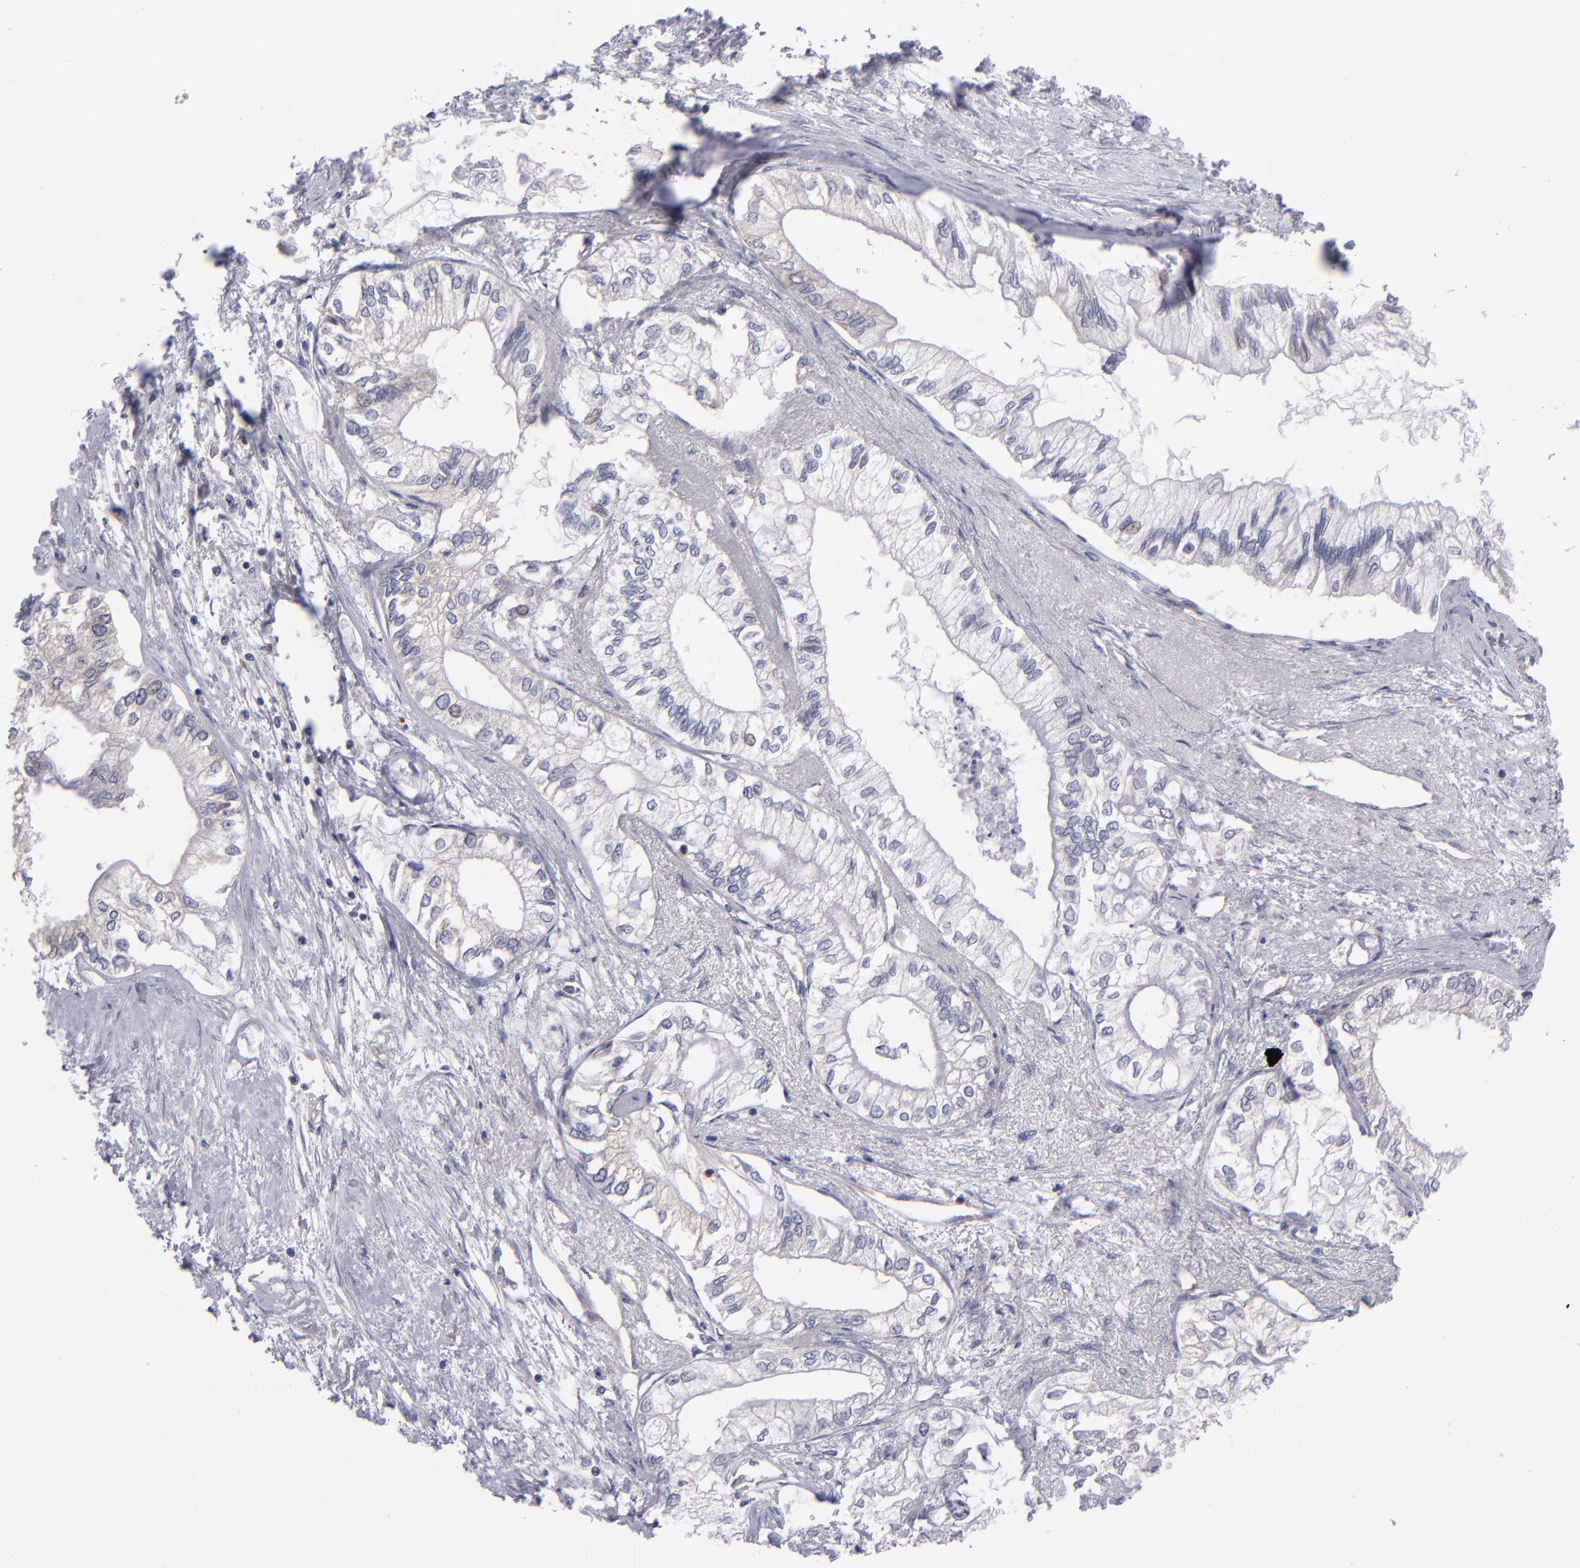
{"staining": {"intensity": "weak", "quantity": "<25%", "location": "cytoplasmic/membranous"}, "tissue": "pancreatic cancer", "cell_type": "Tumor cells", "image_type": "cancer", "snomed": [{"axis": "morphology", "description": "Adenocarcinoma, NOS"}, {"axis": "topography", "description": "Pancreas"}], "caption": "There is no significant expression in tumor cells of pancreatic cancer (adenocarcinoma).", "gene": "EIF3L", "patient": {"sex": "male", "age": 79}}